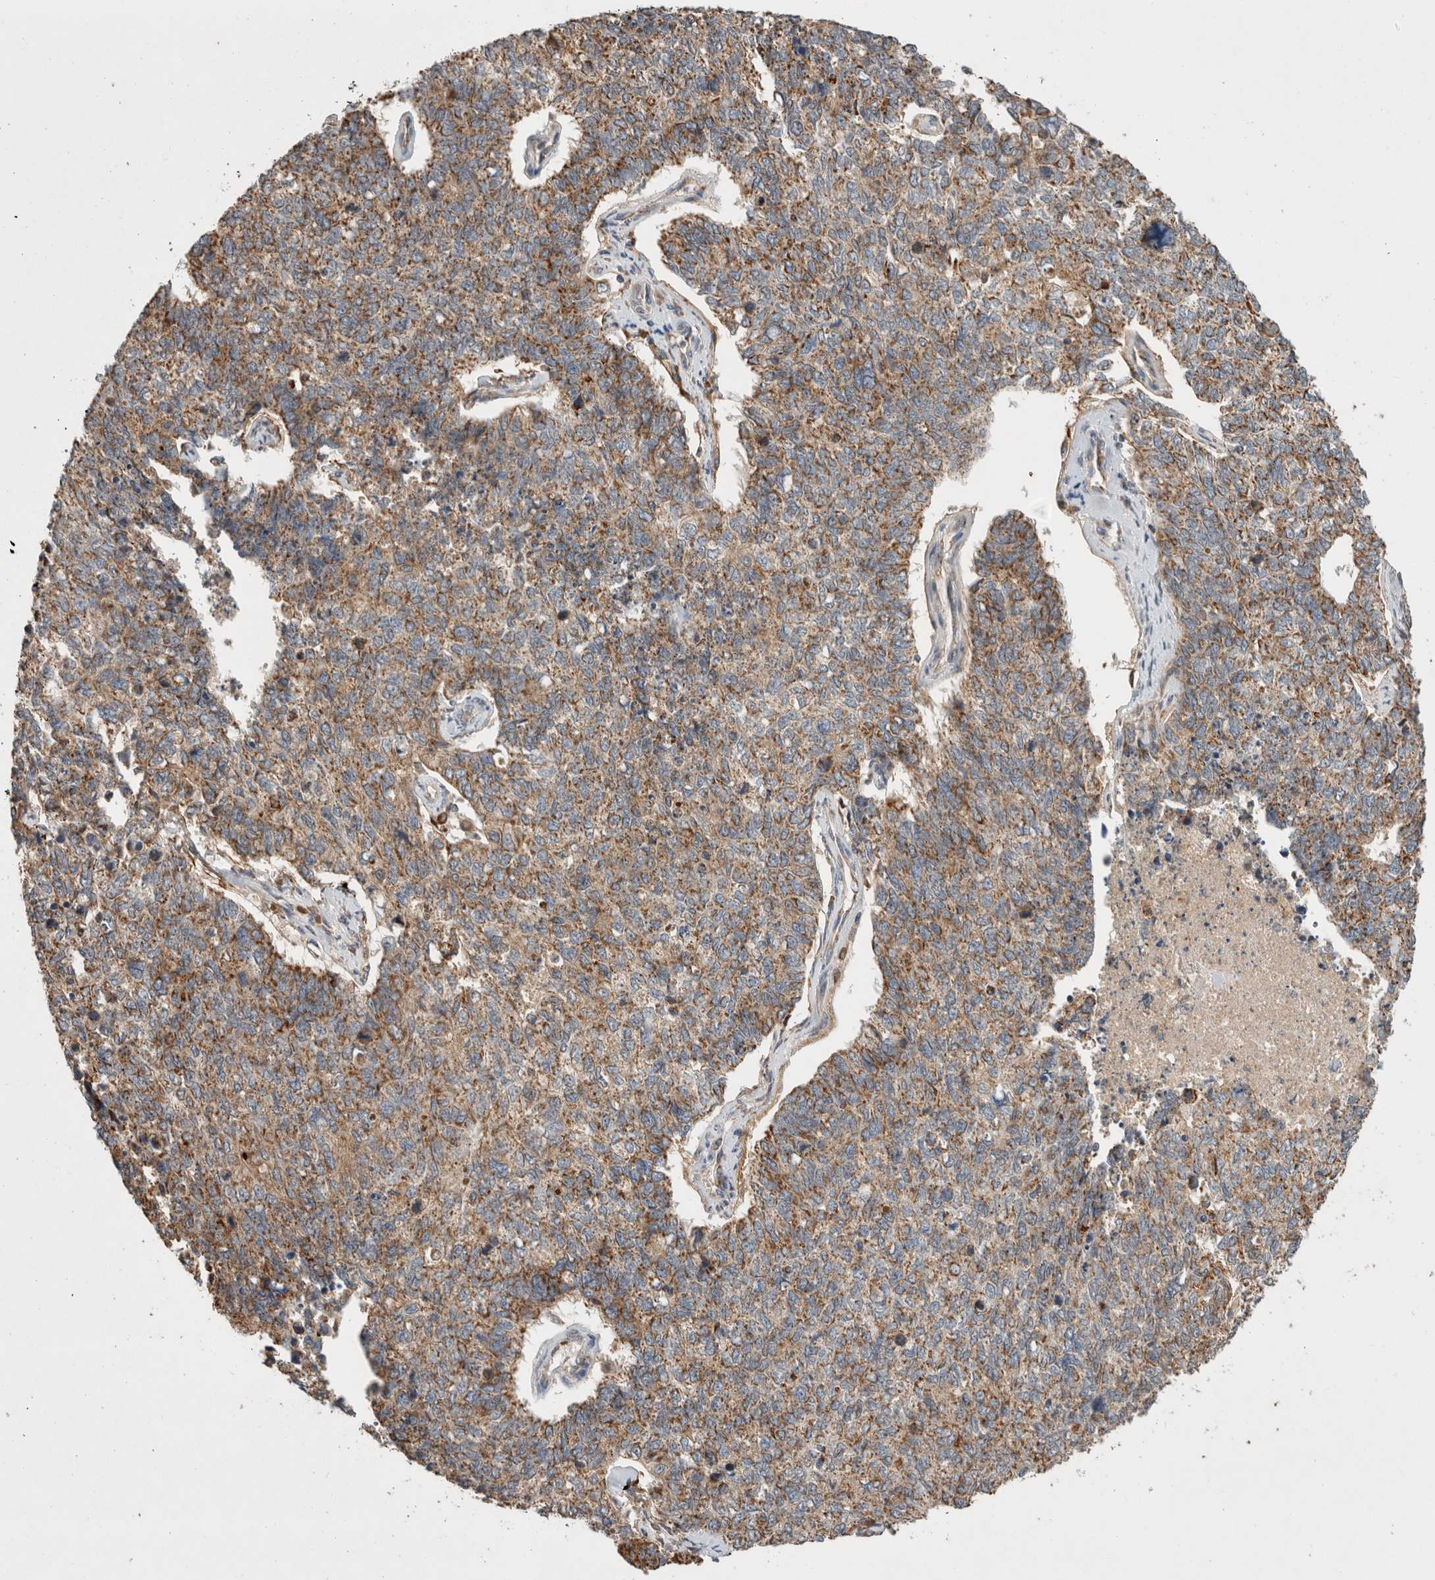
{"staining": {"intensity": "moderate", "quantity": ">75%", "location": "cytoplasmic/membranous"}, "tissue": "cervical cancer", "cell_type": "Tumor cells", "image_type": "cancer", "snomed": [{"axis": "morphology", "description": "Squamous cell carcinoma, NOS"}, {"axis": "topography", "description": "Cervix"}], "caption": "Human cervical cancer stained with a protein marker shows moderate staining in tumor cells.", "gene": "AMPD1", "patient": {"sex": "female", "age": 63}}